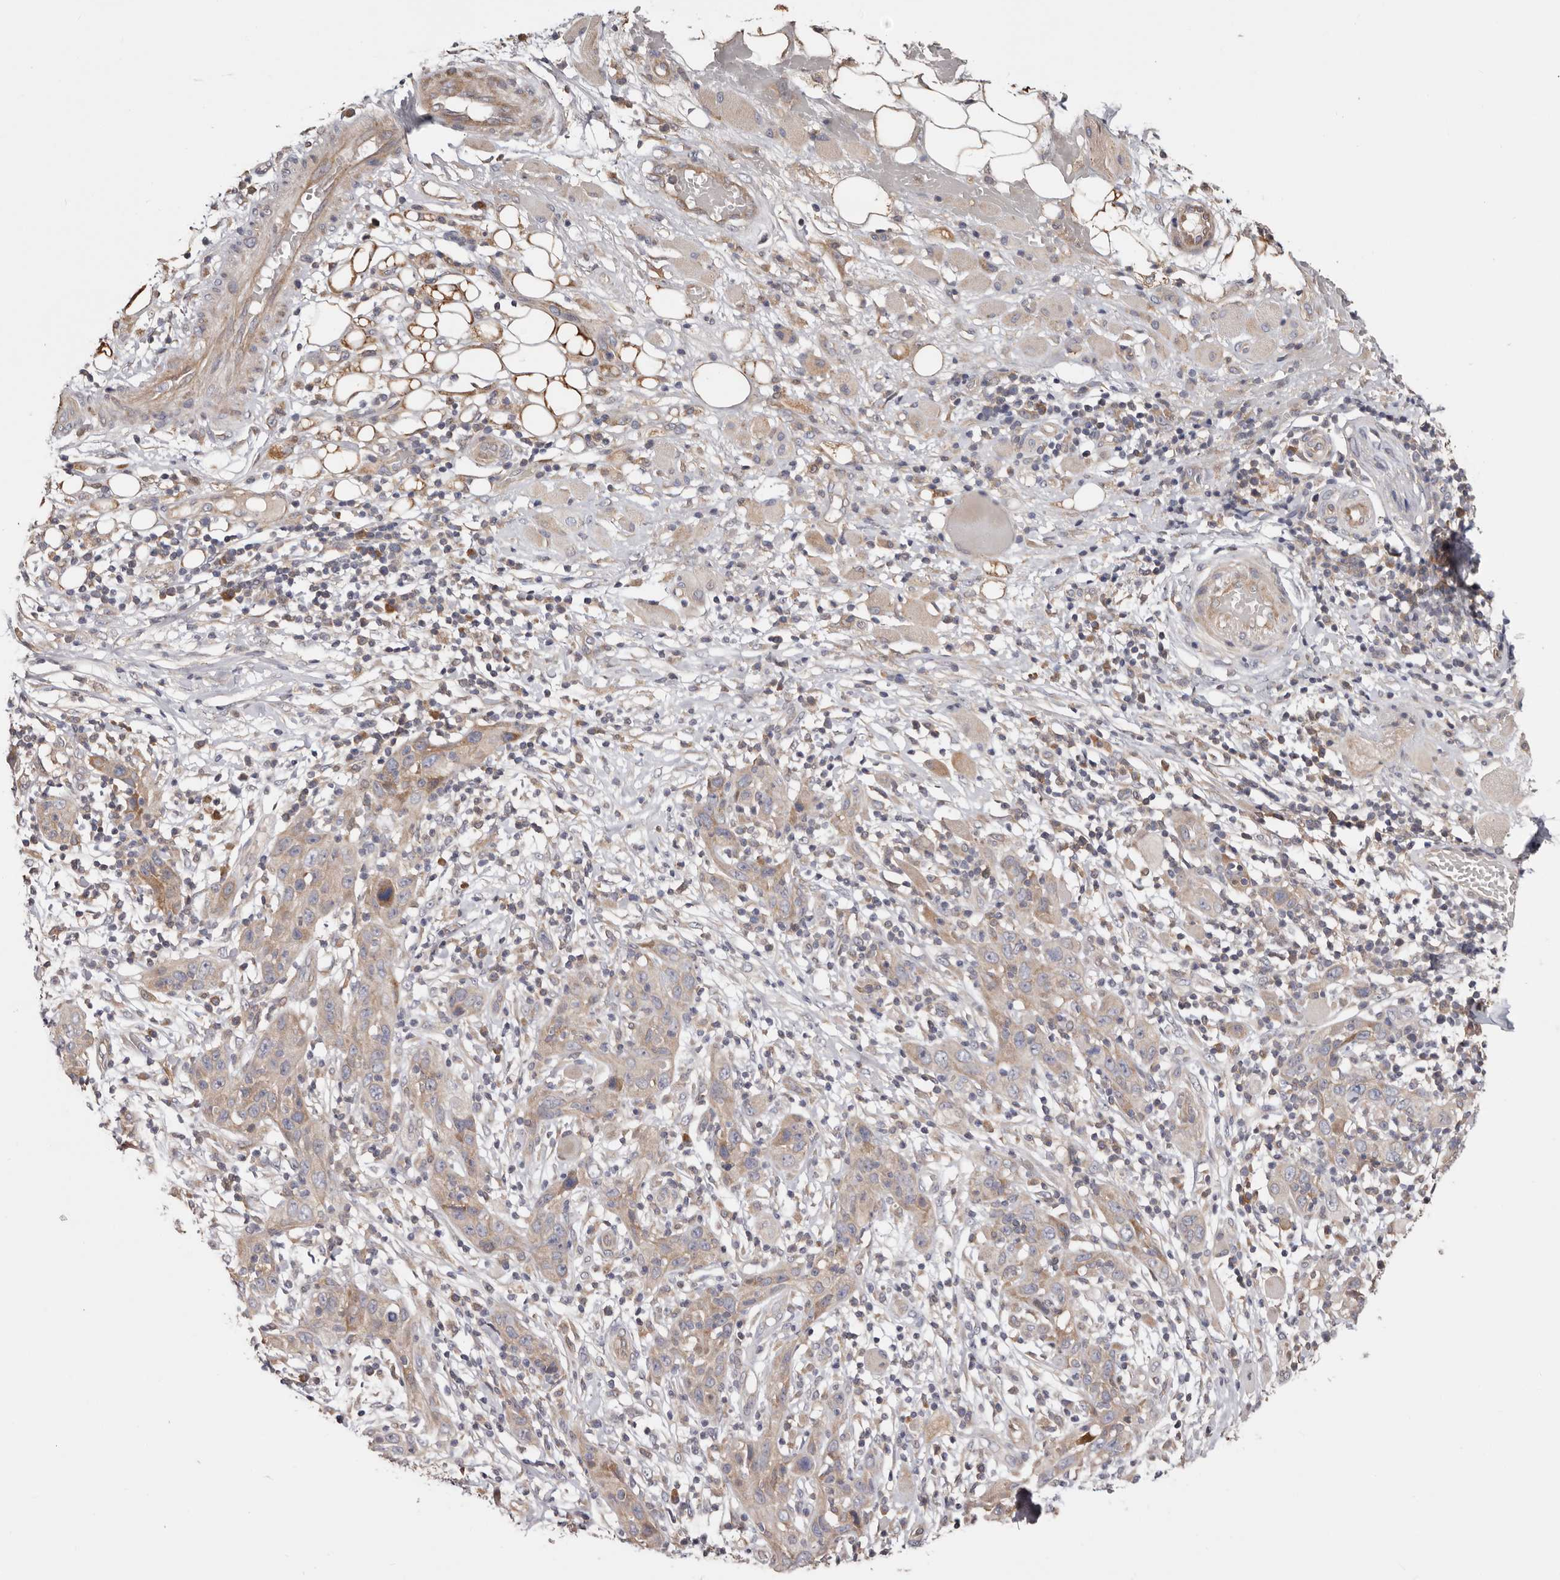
{"staining": {"intensity": "weak", "quantity": "25%-75%", "location": "cytoplasmic/membranous"}, "tissue": "skin cancer", "cell_type": "Tumor cells", "image_type": "cancer", "snomed": [{"axis": "morphology", "description": "Squamous cell carcinoma, NOS"}, {"axis": "topography", "description": "Skin"}], "caption": "Human skin squamous cell carcinoma stained with a brown dye displays weak cytoplasmic/membranous positive positivity in about 25%-75% of tumor cells.", "gene": "TMUB1", "patient": {"sex": "female", "age": 88}}